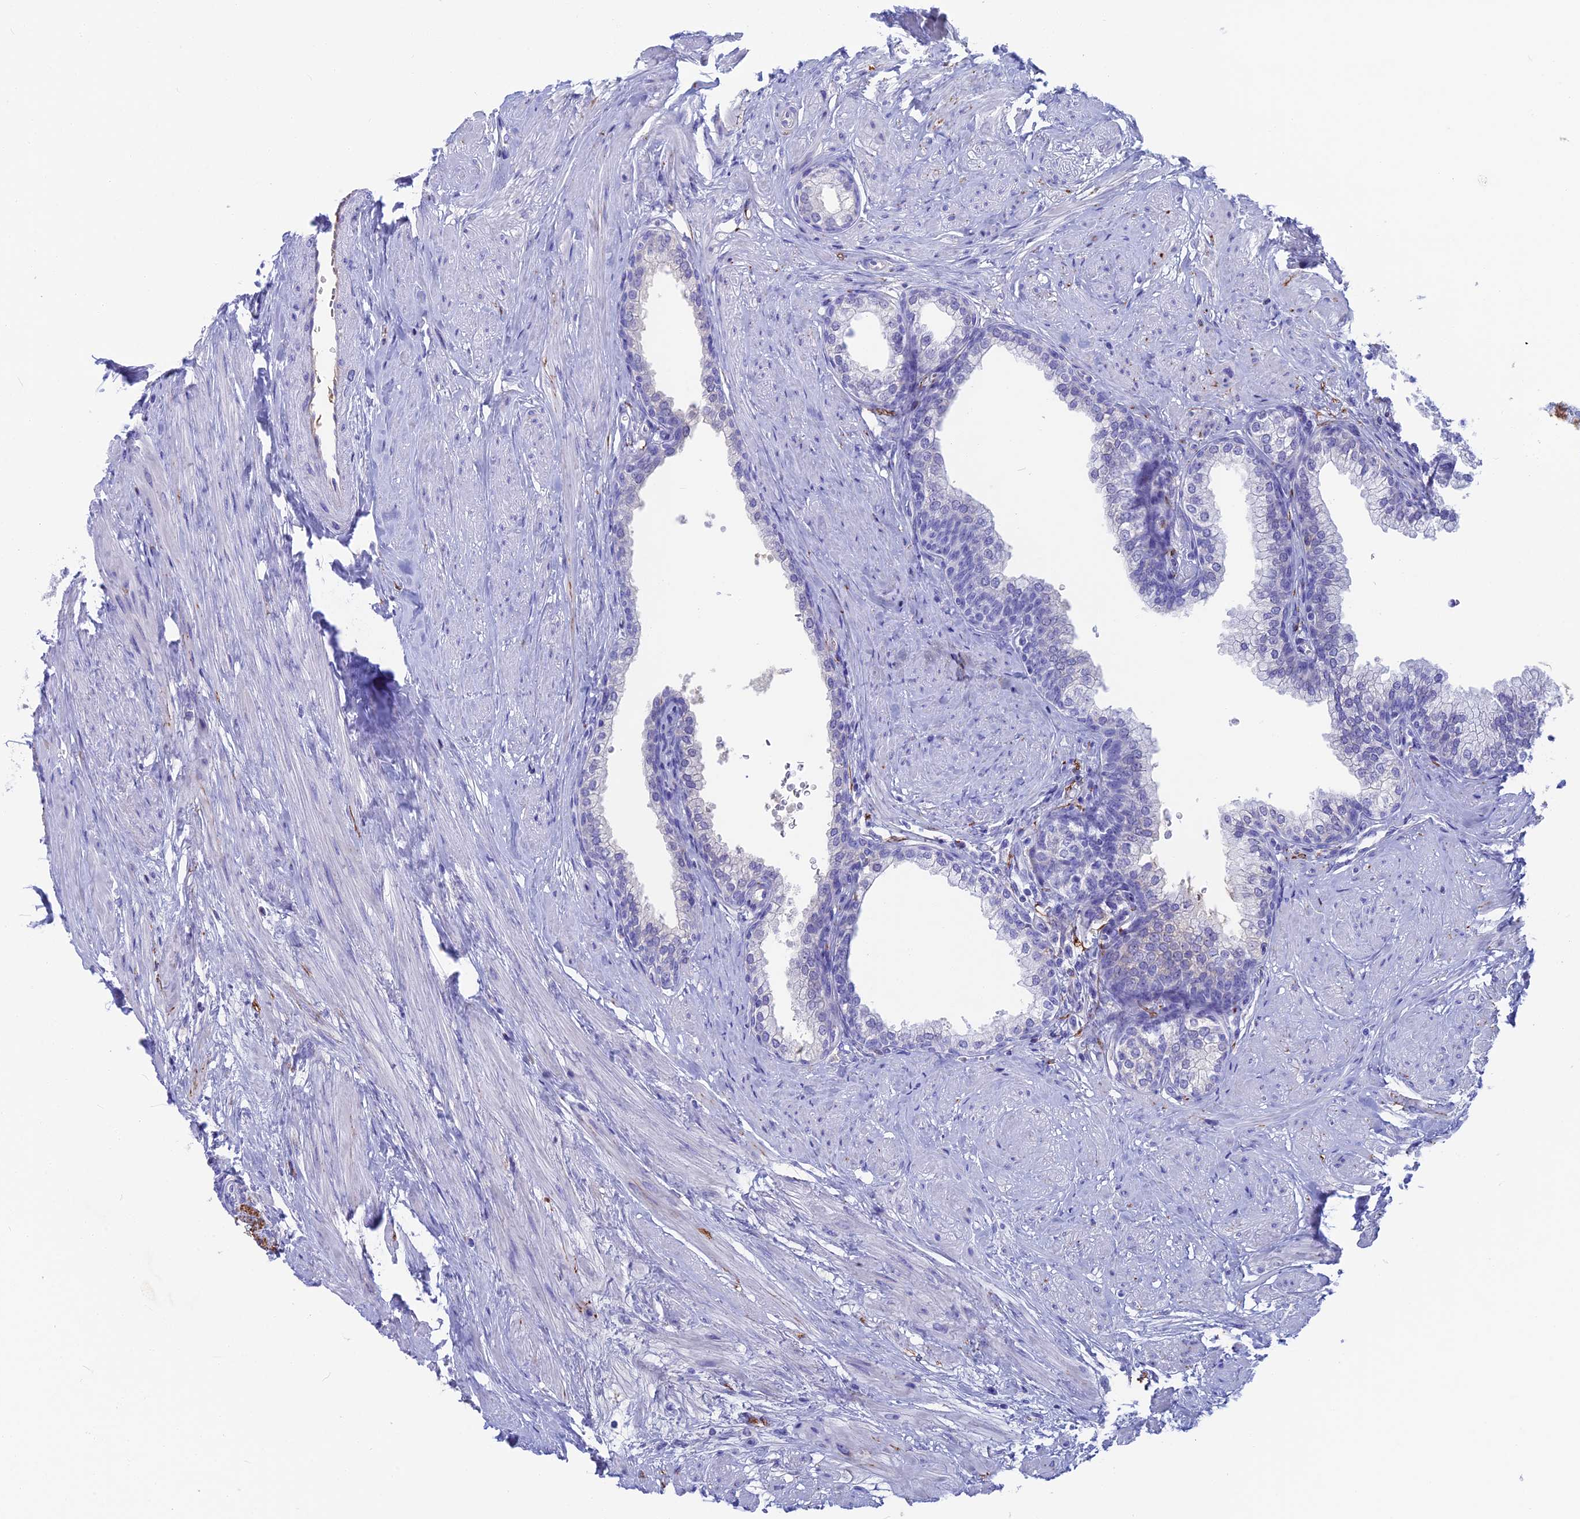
{"staining": {"intensity": "negative", "quantity": "none", "location": "none"}, "tissue": "prostate", "cell_type": "Glandular cells", "image_type": "normal", "snomed": [{"axis": "morphology", "description": "Normal tissue, NOS"}, {"axis": "morphology", "description": "Urothelial carcinoma, Low grade"}, {"axis": "topography", "description": "Urinary bladder"}, {"axis": "topography", "description": "Prostate"}], "caption": "Glandular cells are negative for protein expression in normal human prostate. (DAB (3,3'-diaminobenzidine) immunohistochemistry visualized using brightfield microscopy, high magnification).", "gene": "SNAP91", "patient": {"sex": "male", "age": 60}}